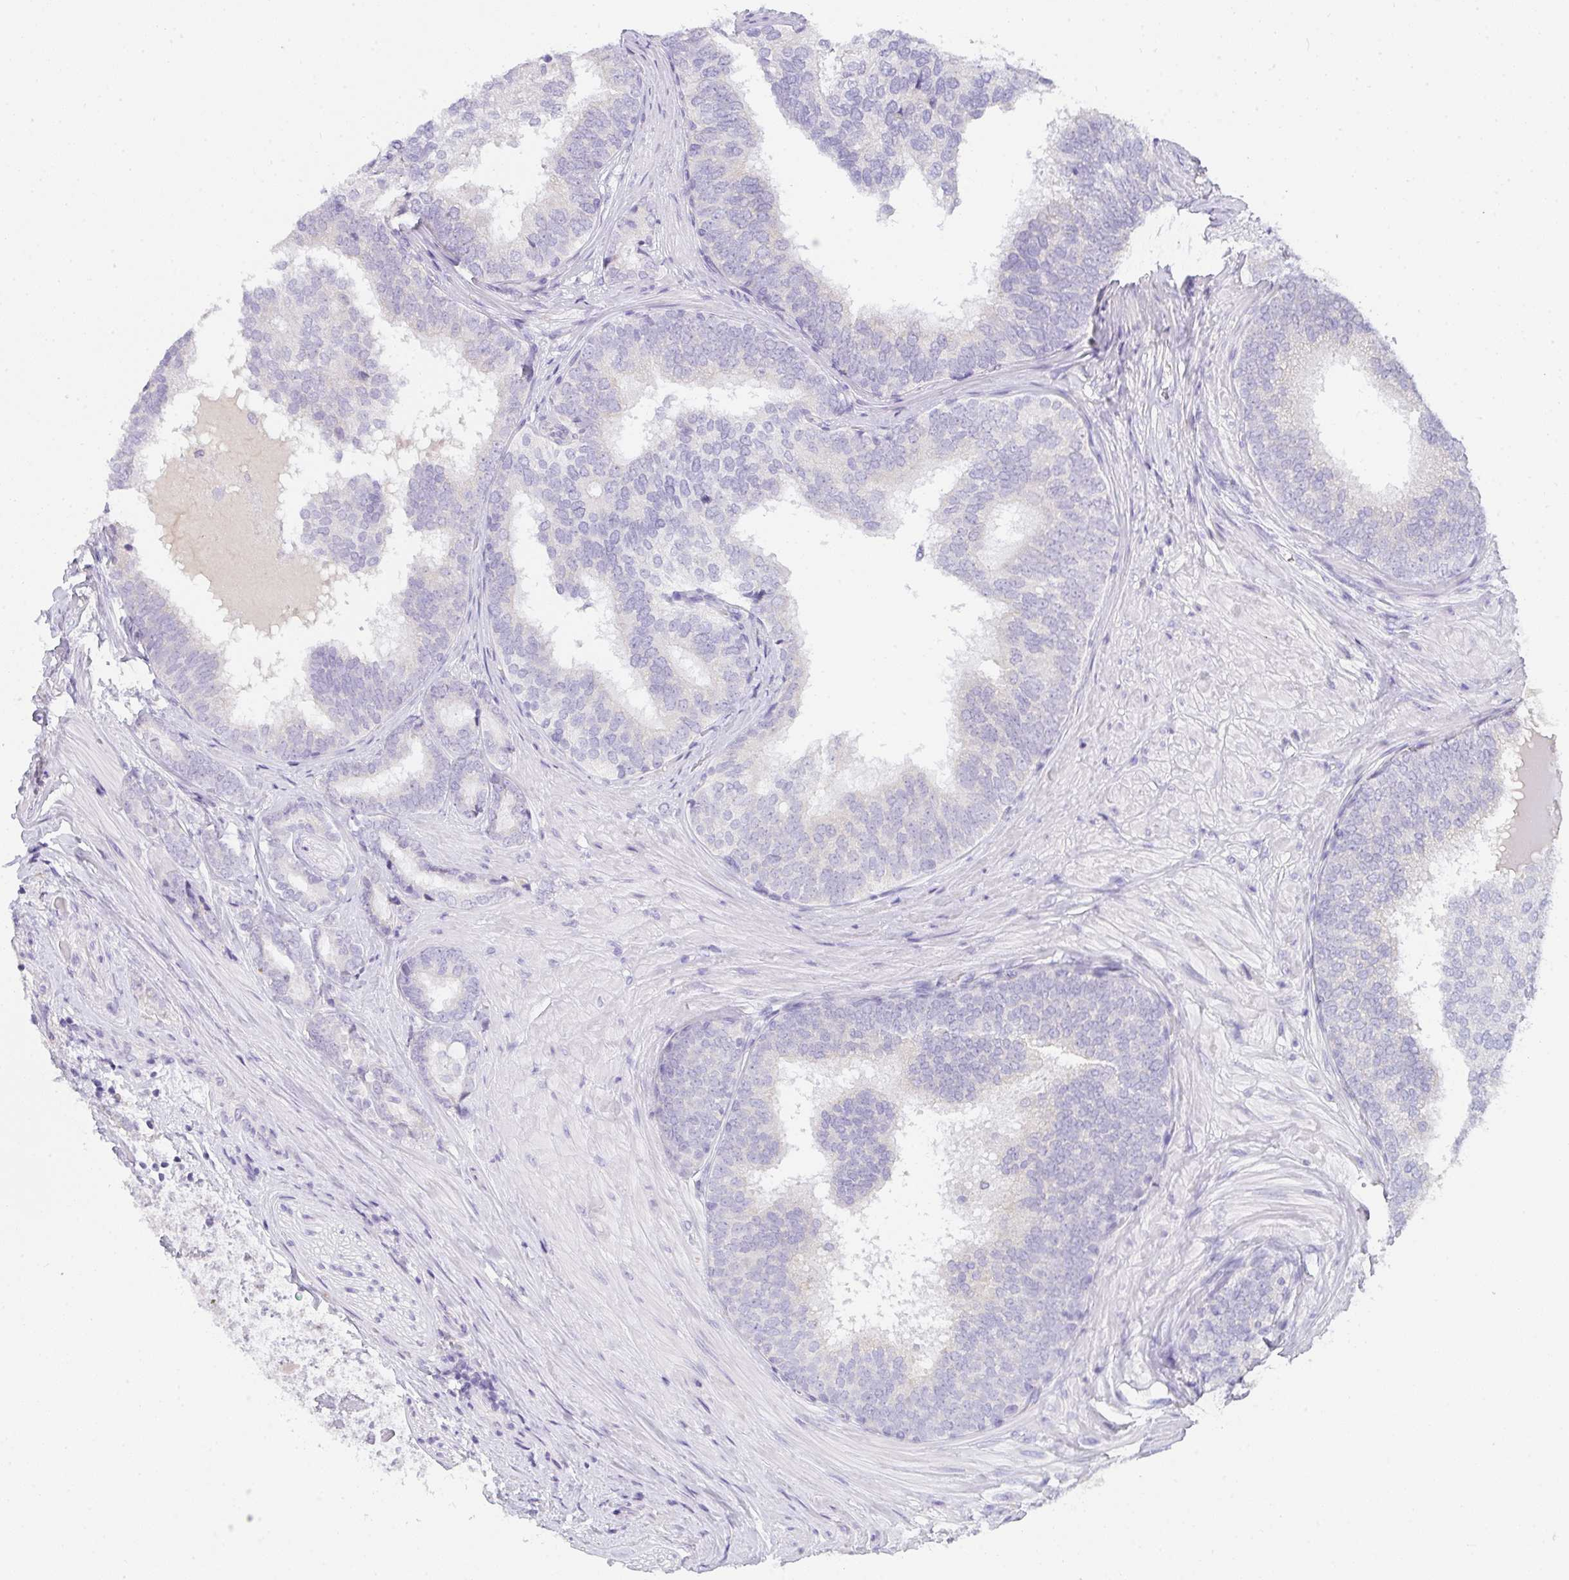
{"staining": {"intensity": "negative", "quantity": "none", "location": "none"}, "tissue": "prostate cancer", "cell_type": "Tumor cells", "image_type": "cancer", "snomed": [{"axis": "morphology", "description": "Adenocarcinoma, High grade"}, {"axis": "topography", "description": "Prostate"}], "caption": "The image reveals no staining of tumor cells in prostate cancer (adenocarcinoma (high-grade)). (DAB (3,3'-diaminobenzidine) immunohistochemistry with hematoxylin counter stain).", "gene": "COX7B", "patient": {"sex": "male", "age": 72}}